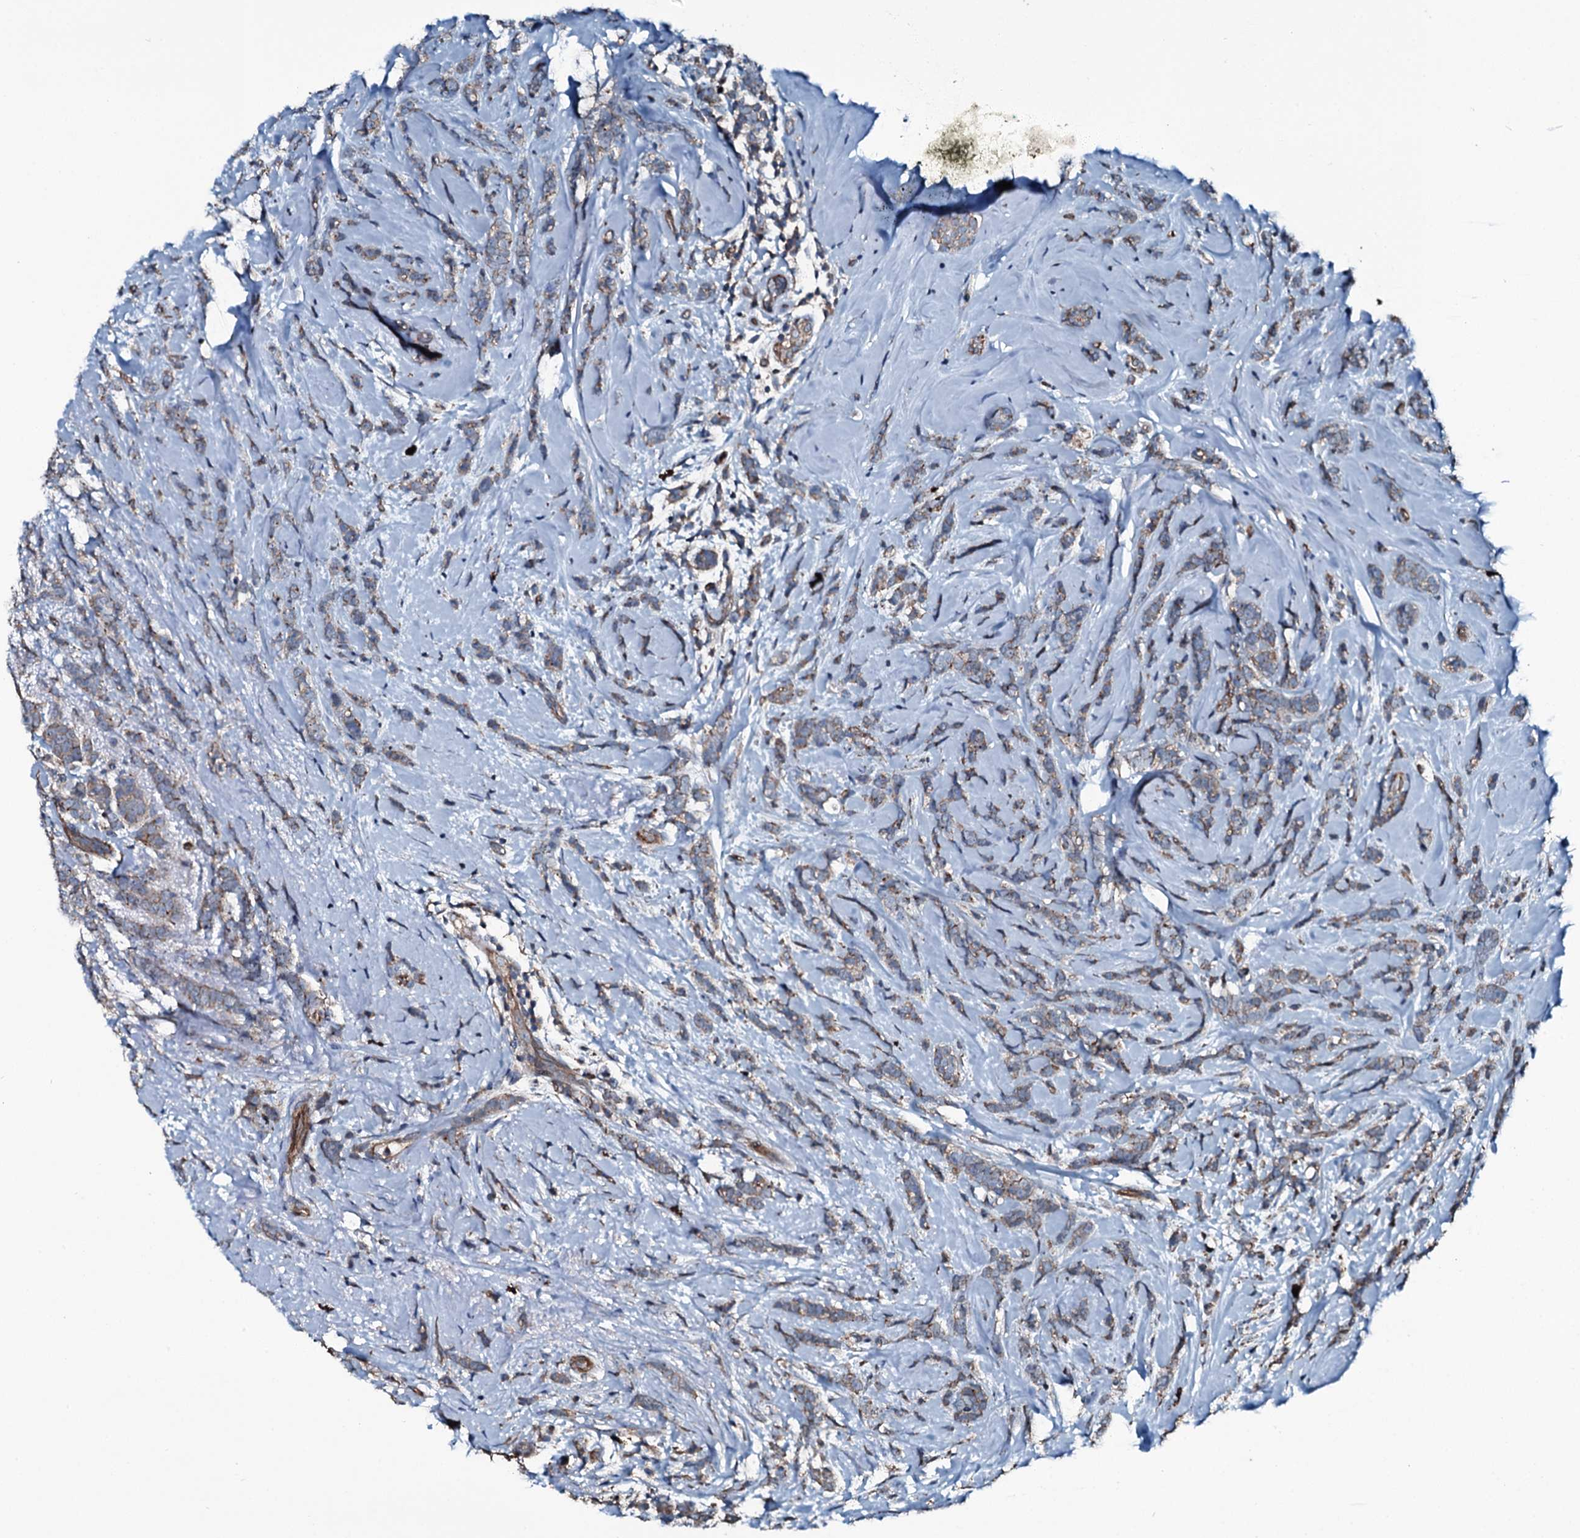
{"staining": {"intensity": "weak", "quantity": ">75%", "location": "cytoplasmic/membranous"}, "tissue": "breast cancer", "cell_type": "Tumor cells", "image_type": "cancer", "snomed": [{"axis": "morphology", "description": "Lobular carcinoma"}, {"axis": "topography", "description": "Breast"}], "caption": "Brown immunohistochemical staining in human lobular carcinoma (breast) reveals weak cytoplasmic/membranous positivity in about >75% of tumor cells.", "gene": "SLC25A38", "patient": {"sex": "female", "age": 58}}